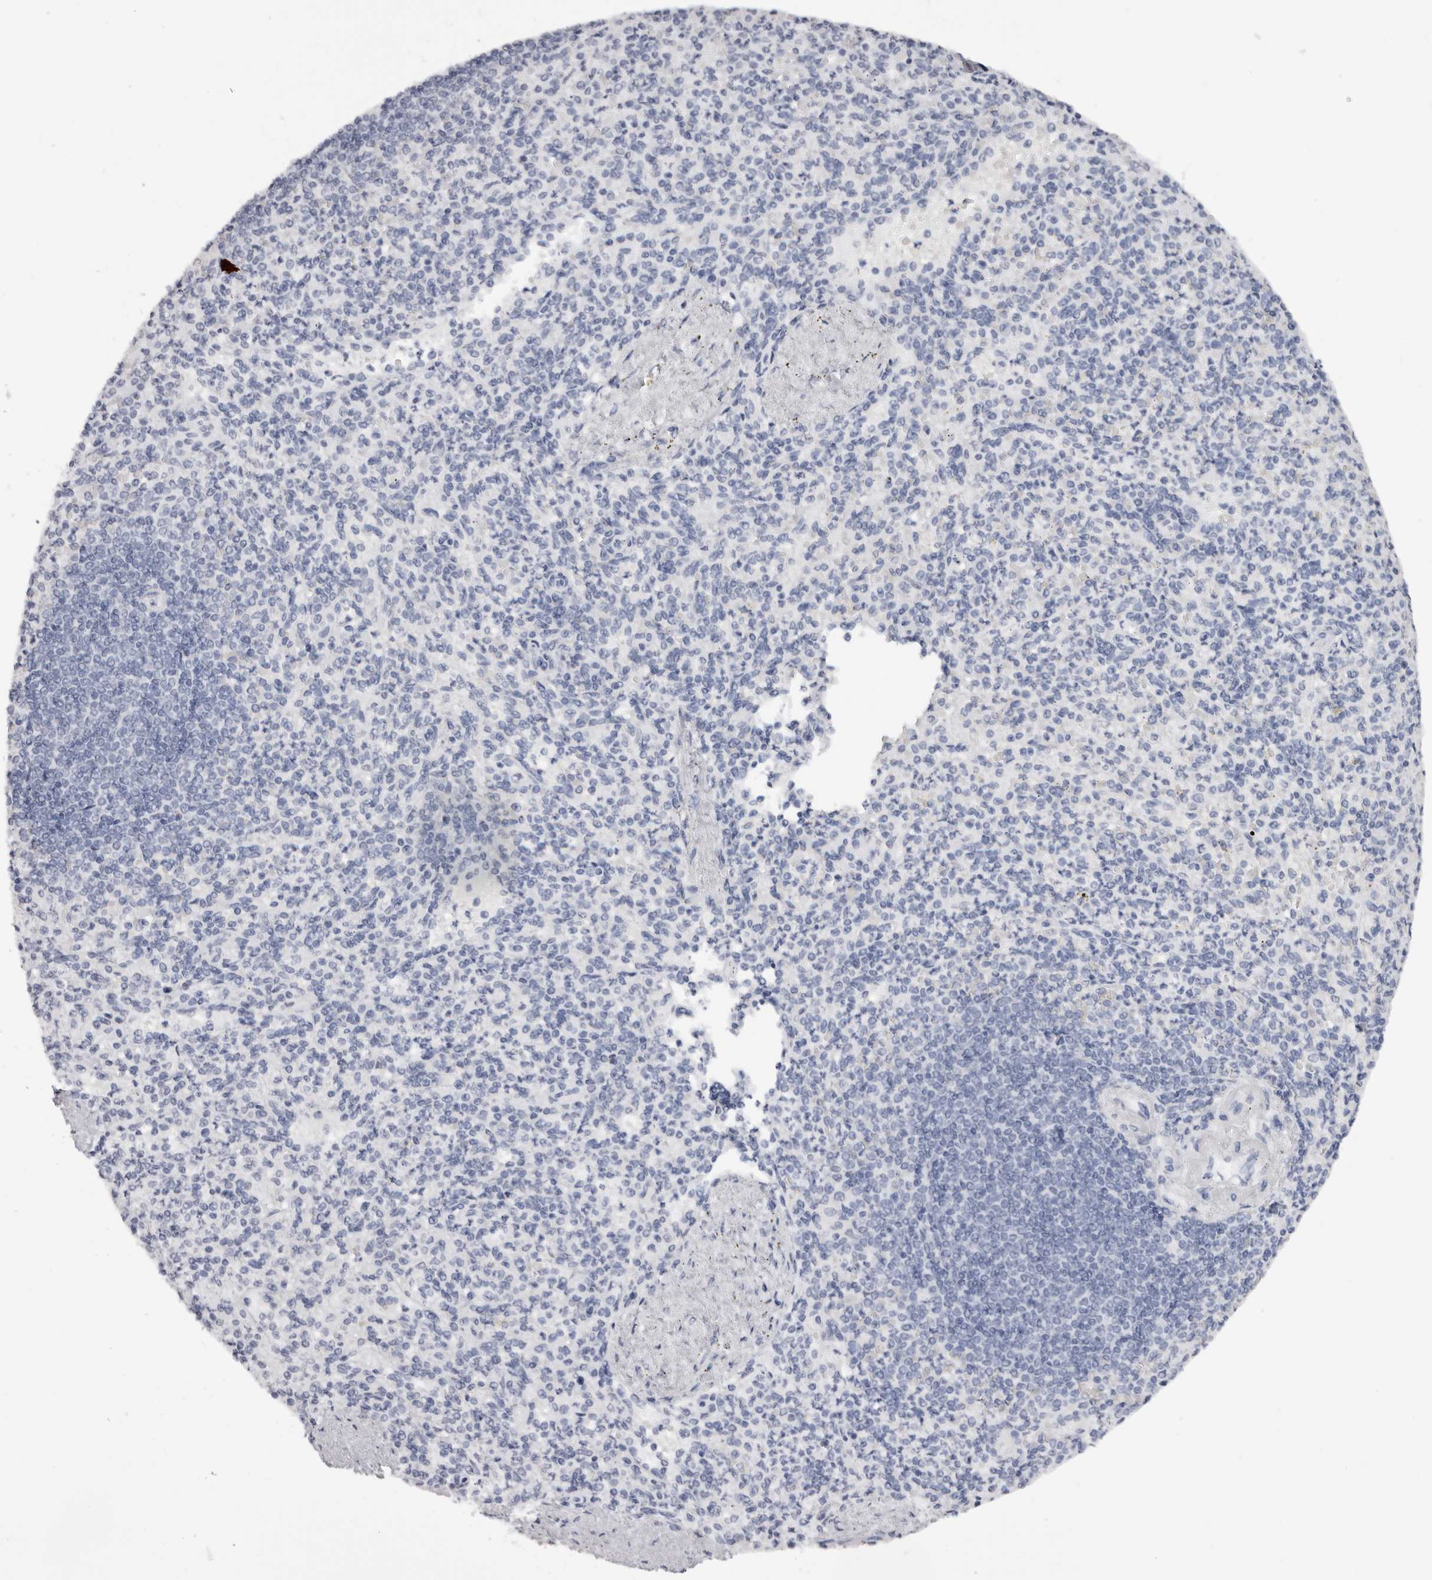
{"staining": {"intensity": "negative", "quantity": "none", "location": "none"}, "tissue": "spleen", "cell_type": "Cells in red pulp", "image_type": "normal", "snomed": [{"axis": "morphology", "description": "Normal tissue, NOS"}, {"axis": "topography", "description": "Spleen"}], "caption": "IHC histopathology image of benign spleen: human spleen stained with DAB (3,3'-diaminobenzidine) demonstrates no significant protein positivity in cells in red pulp.", "gene": "RHO", "patient": {"sex": "female", "age": 74}}